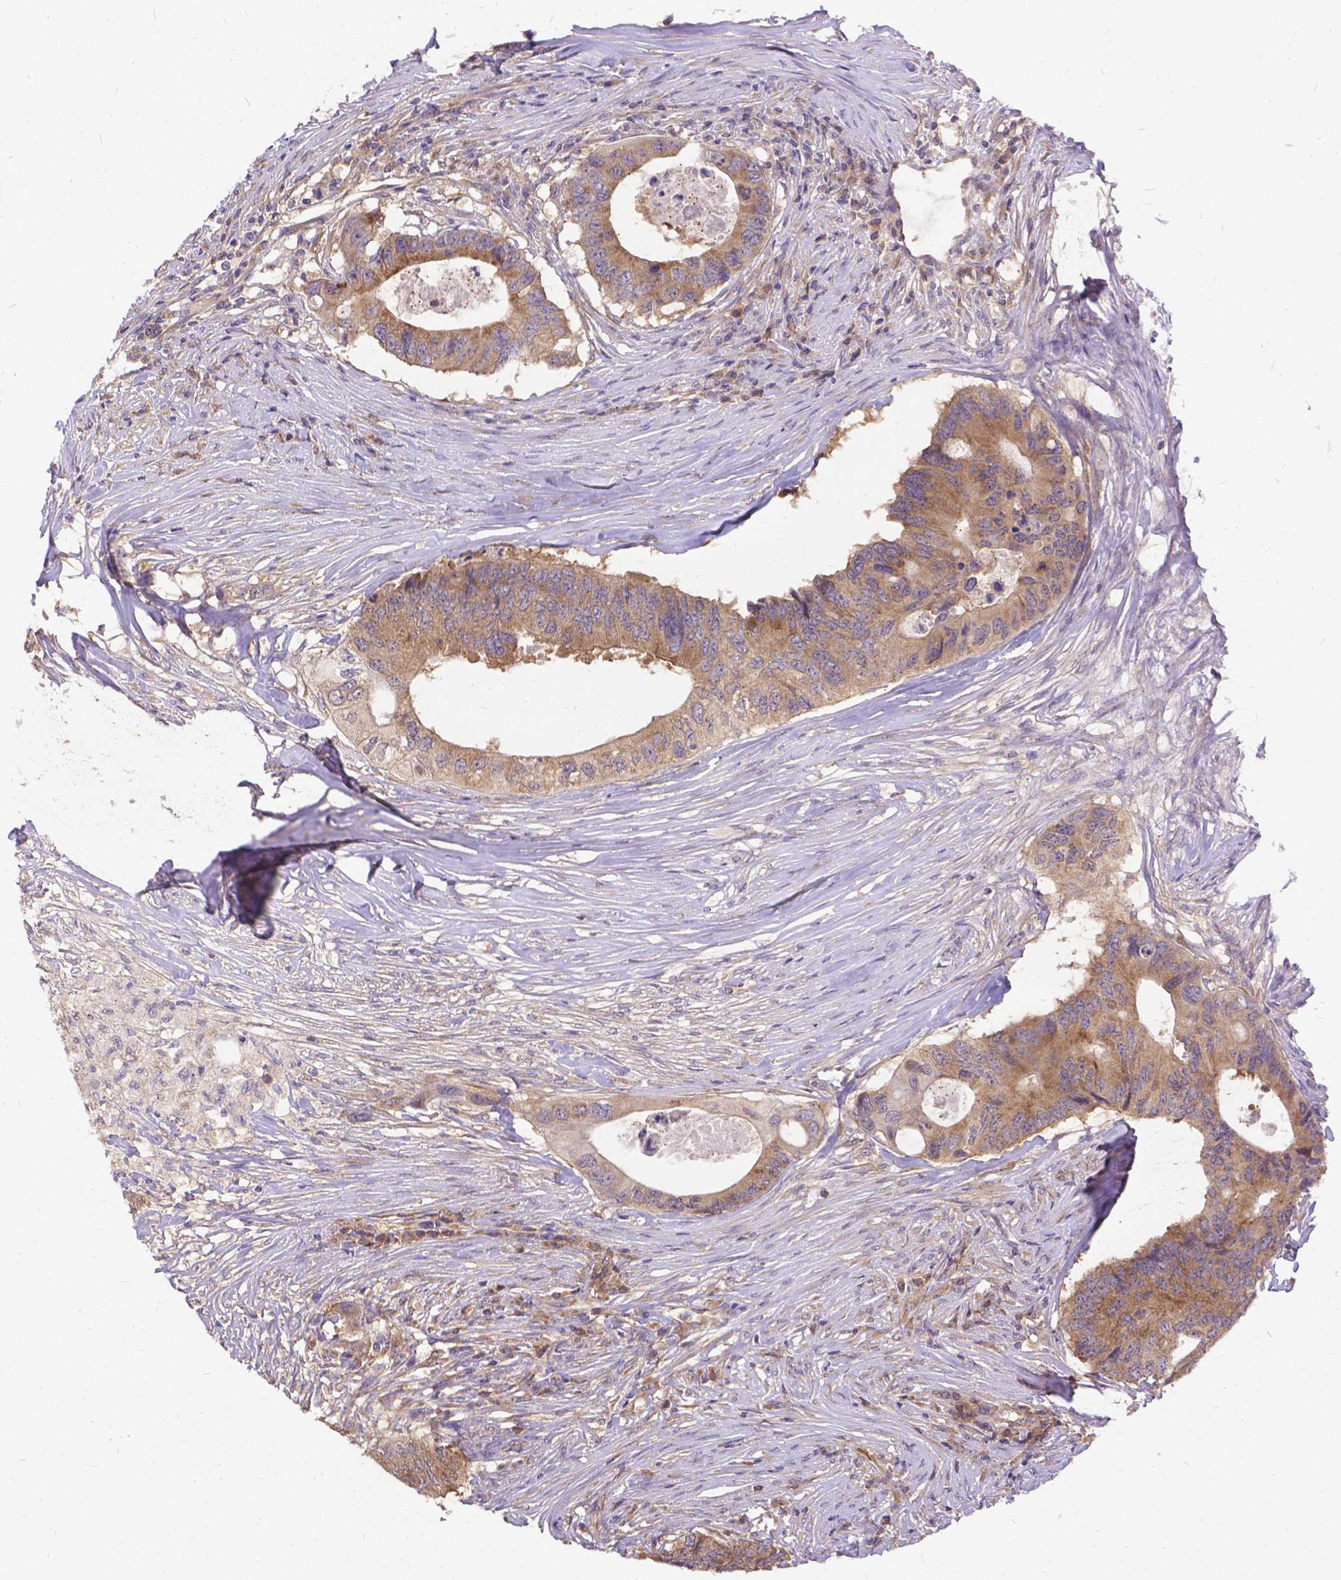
{"staining": {"intensity": "moderate", "quantity": ">75%", "location": "cytoplasmic/membranous"}, "tissue": "colorectal cancer", "cell_type": "Tumor cells", "image_type": "cancer", "snomed": [{"axis": "morphology", "description": "Adenocarcinoma, NOS"}, {"axis": "topography", "description": "Colon"}], "caption": "Human adenocarcinoma (colorectal) stained for a protein (brown) displays moderate cytoplasmic/membranous positive expression in about >75% of tumor cells.", "gene": "DENND6A", "patient": {"sex": "male", "age": 71}}